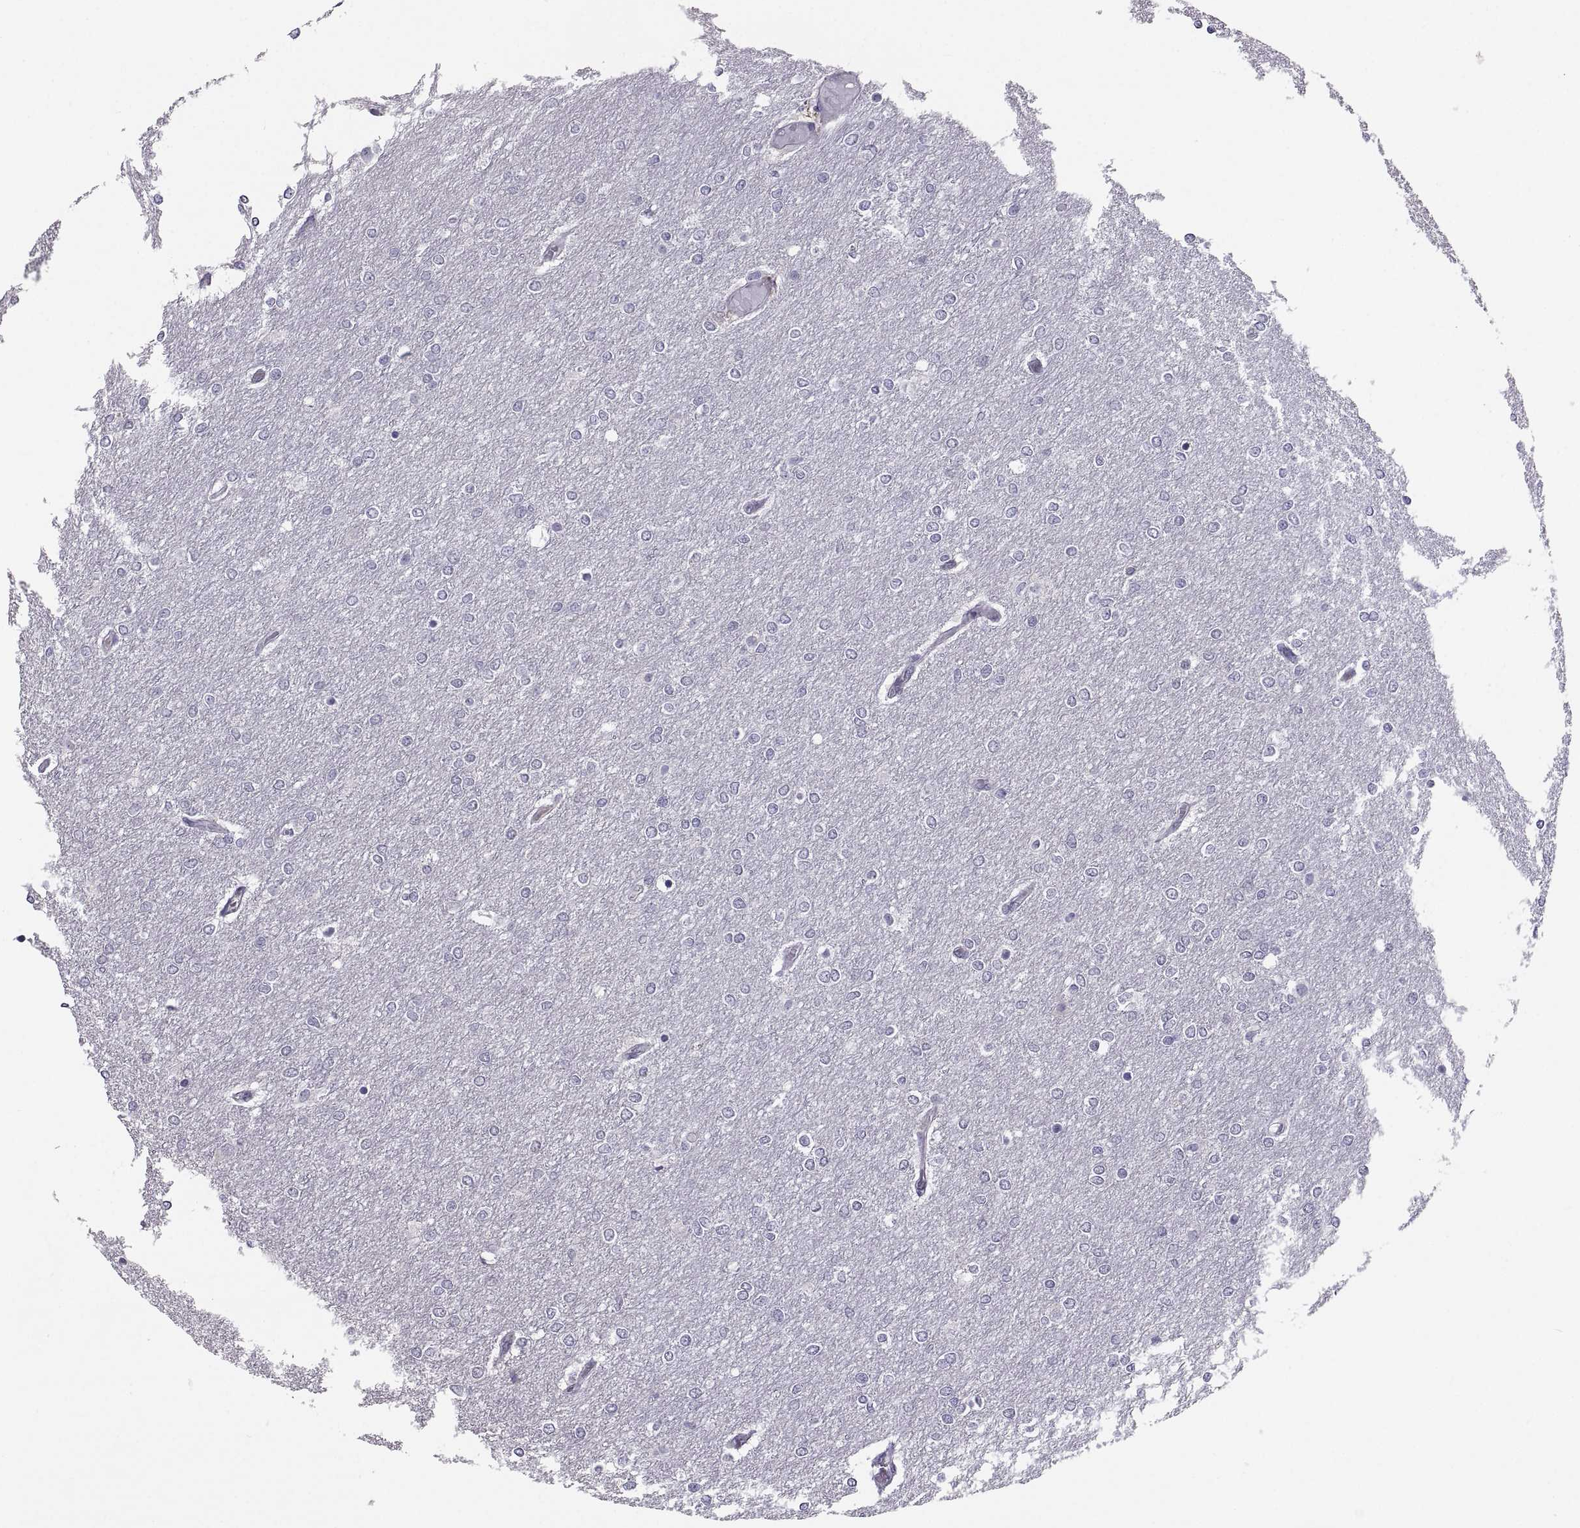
{"staining": {"intensity": "negative", "quantity": "none", "location": "none"}, "tissue": "glioma", "cell_type": "Tumor cells", "image_type": "cancer", "snomed": [{"axis": "morphology", "description": "Glioma, malignant, High grade"}, {"axis": "topography", "description": "Brain"}], "caption": "Tumor cells are negative for protein expression in human malignant glioma (high-grade). The staining is performed using DAB (3,3'-diaminobenzidine) brown chromogen with nuclei counter-stained in using hematoxylin.", "gene": "IGSF1", "patient": {"sex": "female", "age": 61}}